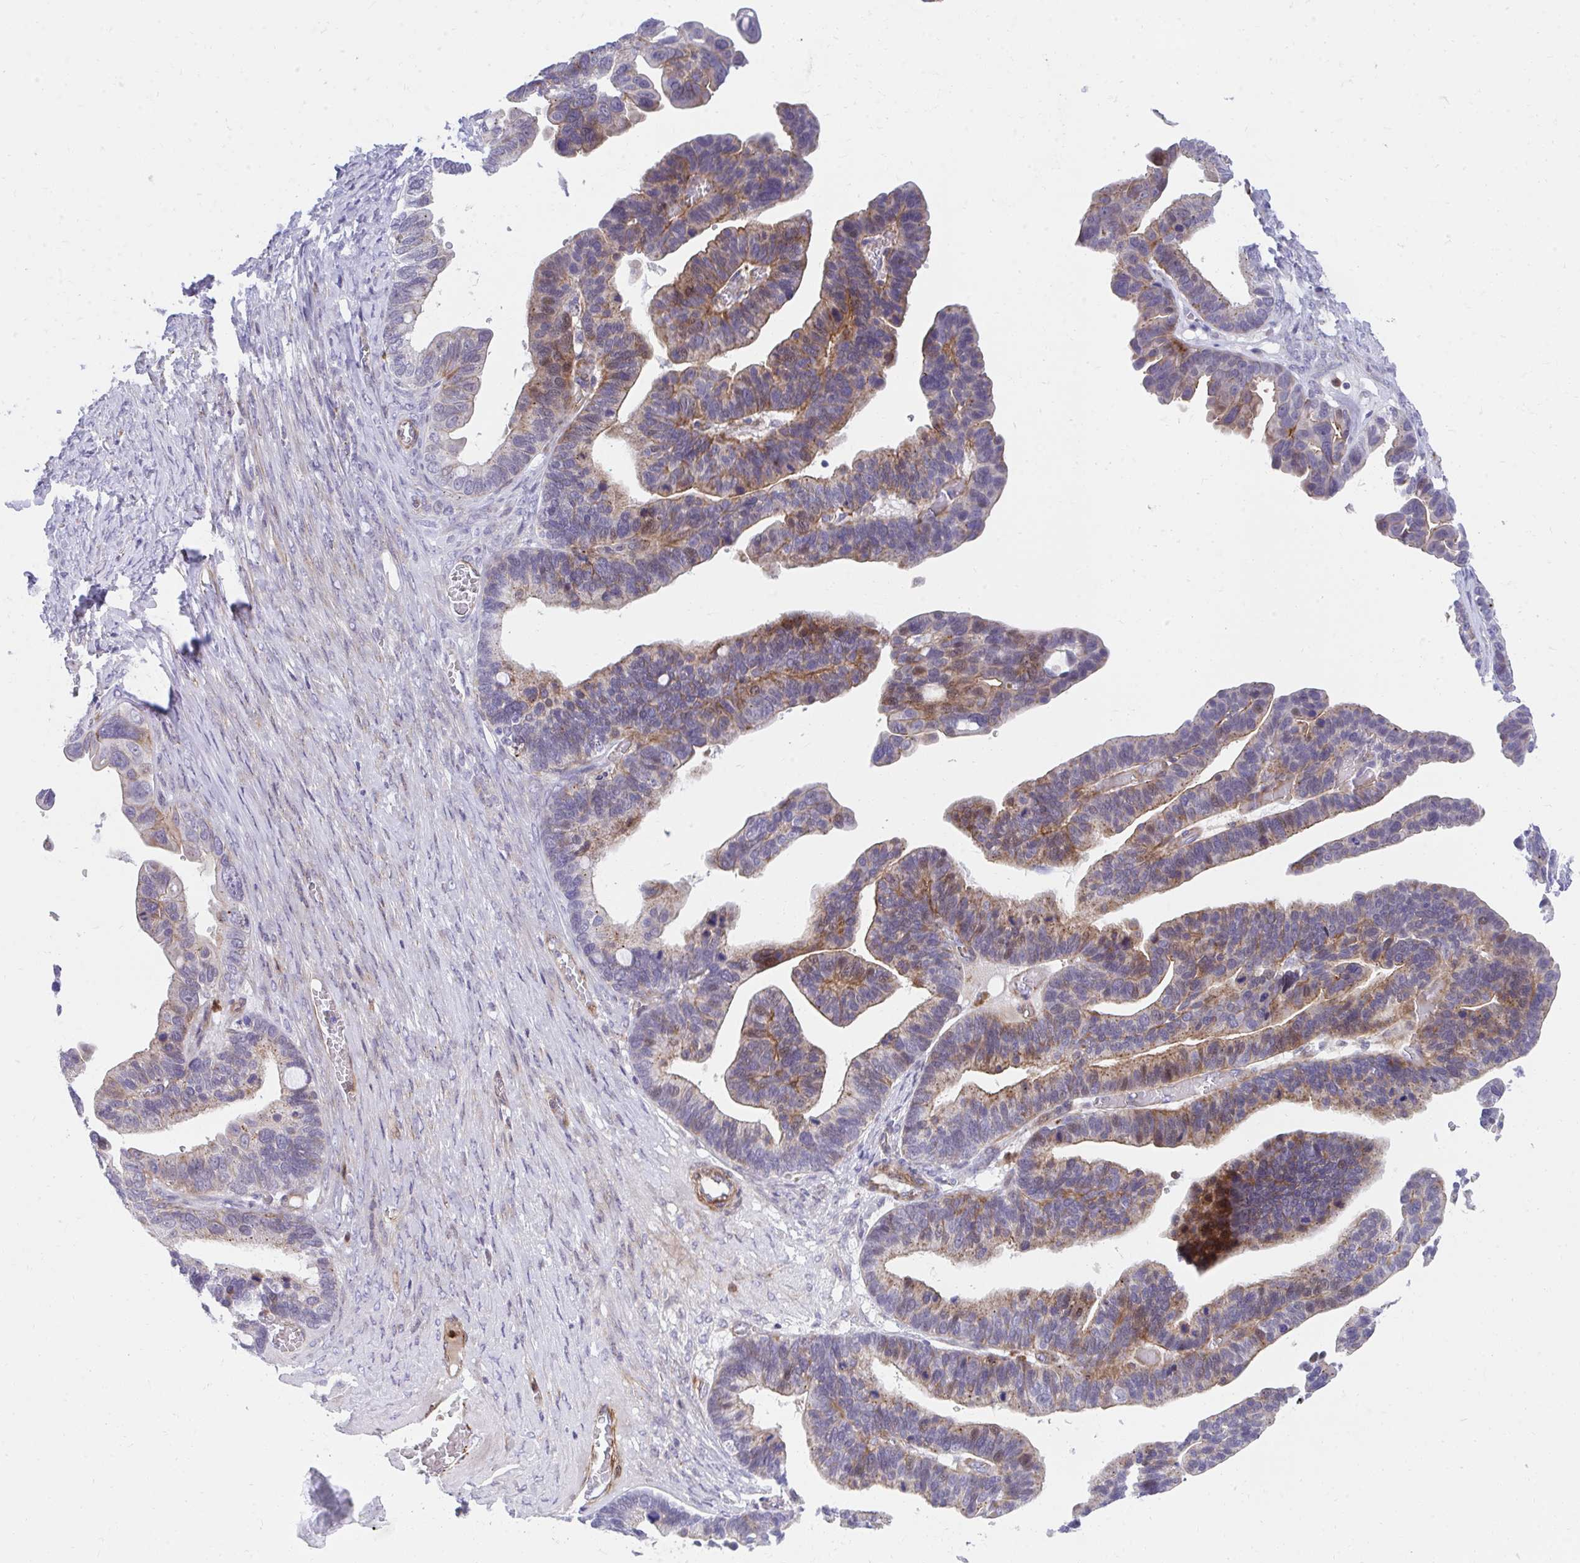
{"staining": {"intensity": "moderate", "quantity": "25%-75%", "location": "cytoplasmic/membranous"}, "tissue": "ovarian cancer", "cell_type": "Tumor cells", "image_type": "cancer", "snomed": [{"axis": "morphology", "description": "Cystadenocarcinoma, serous, NOS"}, {"axis": "topography", "description": "Ovary"}], "caption": "High-magnification brightfield microscopy of serous cystadenocarcinoma (ovarian) stained with DAB (3,3'-diaminobenzidine) (brown) and counterstained with hematoxylin (blue). tumor cells exhibit moderate cytoplasmic/membranous staining is present in about25%-75% of cells. Nuclei are stained in blue.", "gene": "CSTB", "patient": {"sex": "female", "age": 56}}